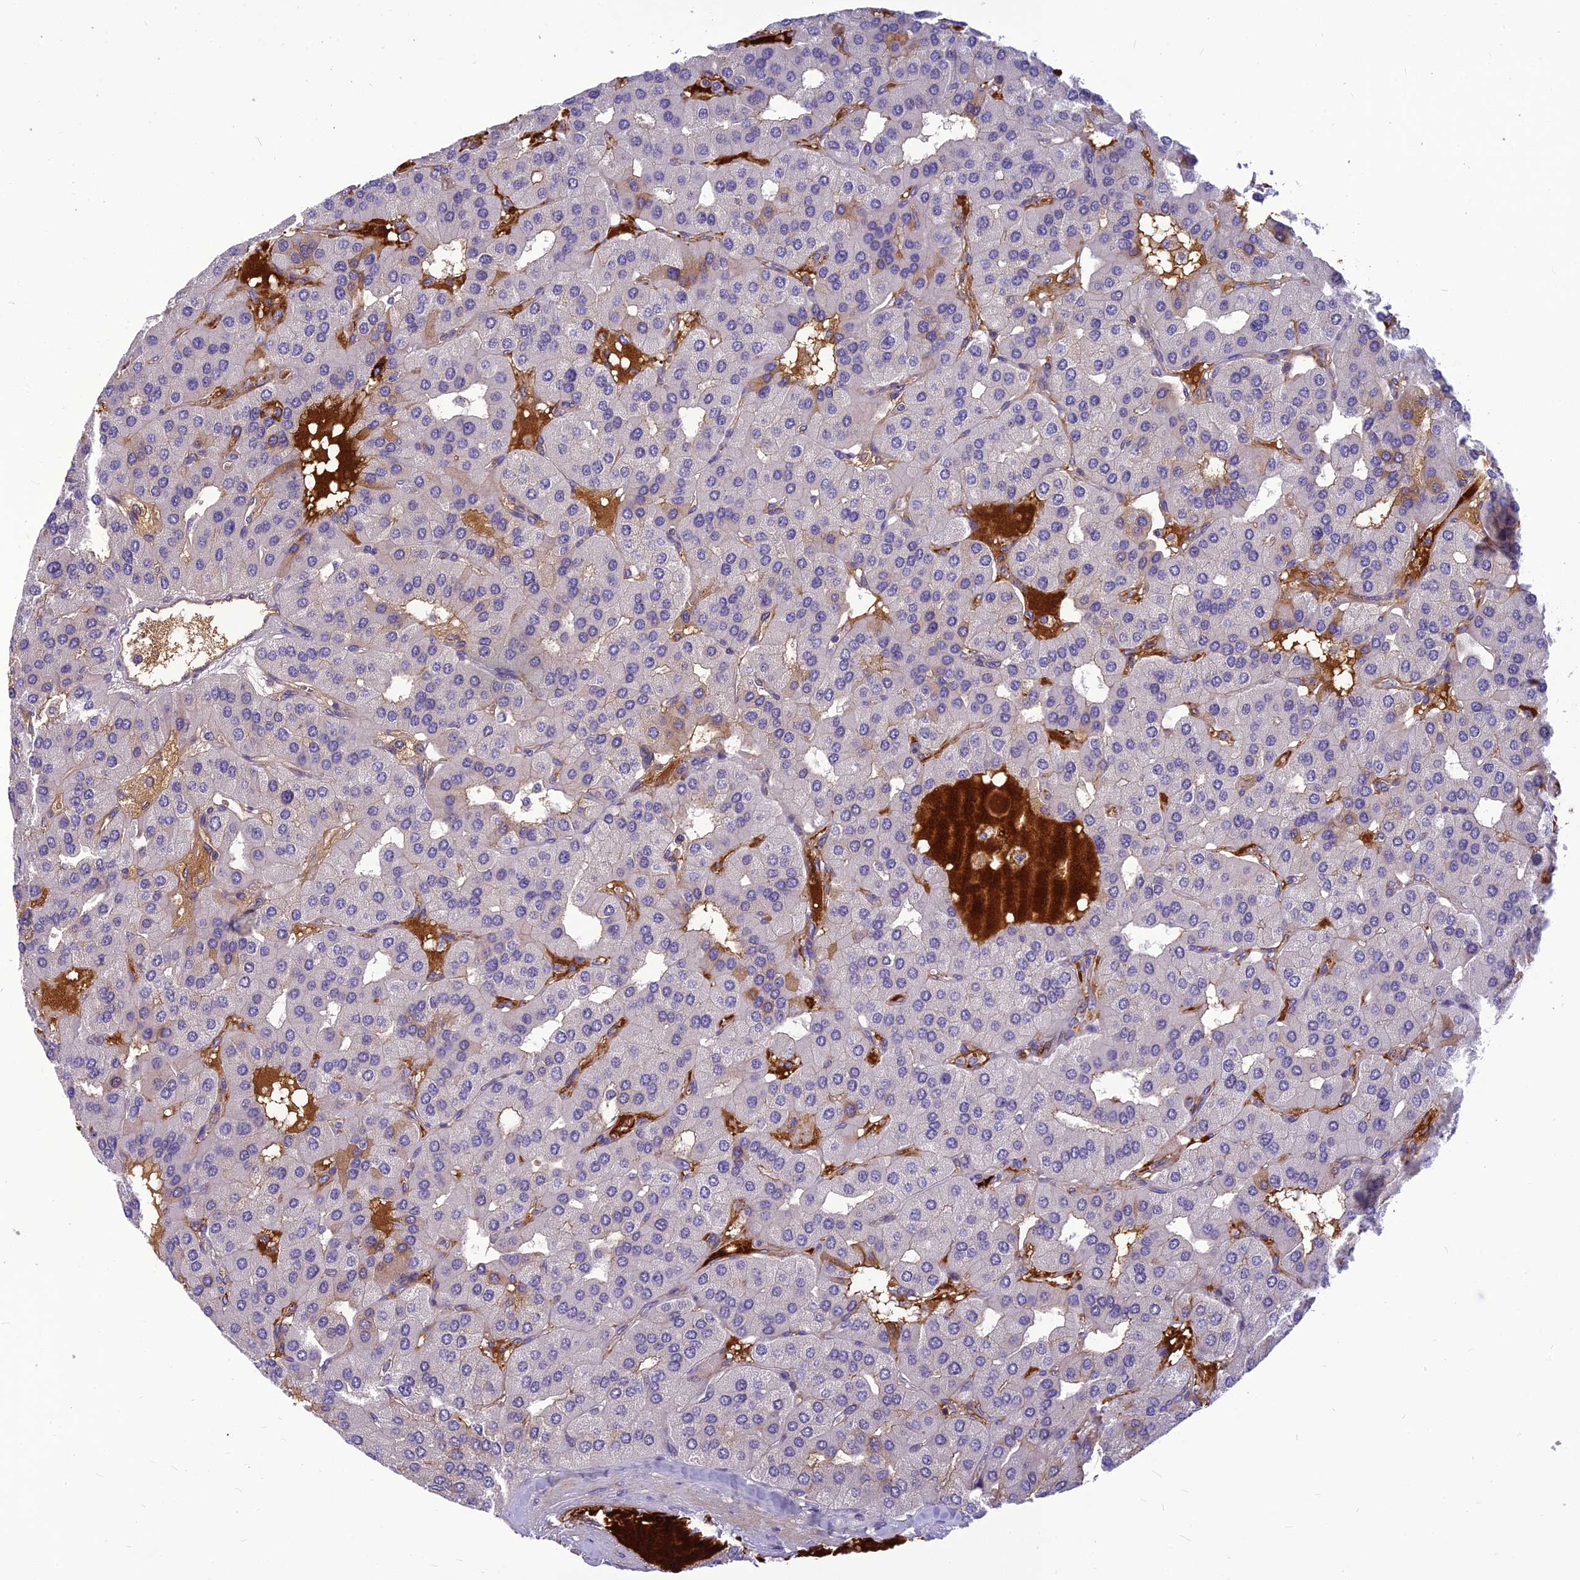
{"staining": {"intensity": "negative", "quantity": "none", "location": "none"}, "tissue": "parathyroid gland", "cell_type": "Glandular cells", "image_type": "normal", "snomed": [{"axis": "morphology", "description": "Normal tissue, NOS"}, {"axis": "morphology", "description": "Adenoma, NOS"}, {"axis": "topography", "description": "Parathyroid gland"}], "caption": "Micrograph shows no significant protein expression in glandular cells of benign parathyroid gland.", "gene": "CLEC11A", "patient": {"sex": "female", "age": 86}}